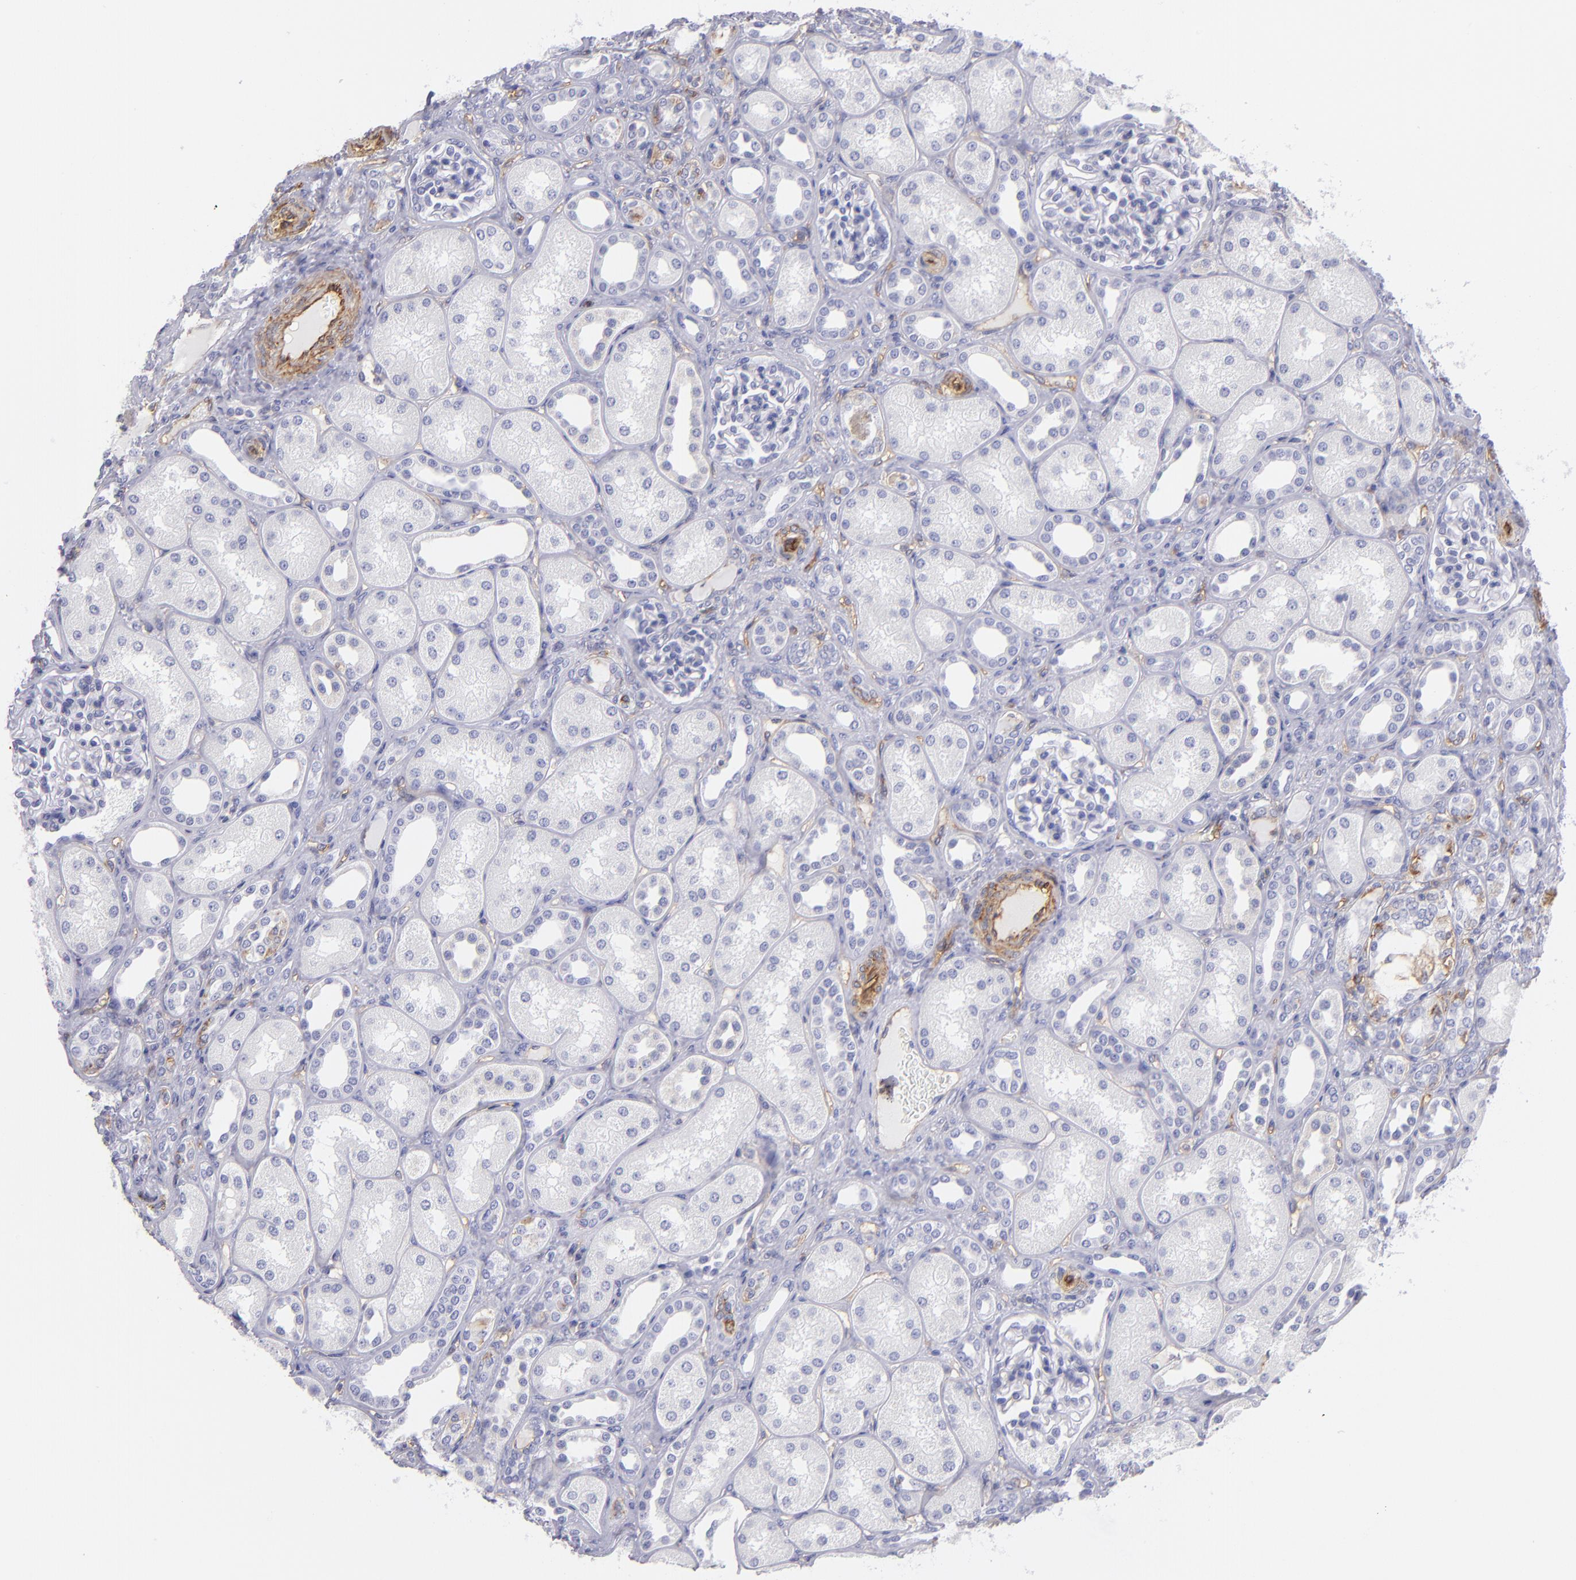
{"staining": {"intensity": "negative", "quantity": "none", "location": "none"}, "tissue": "kidney", "cell_type": "Cells in glomeruli", "image_type": "normal", "snomed": [{"axis": "morphology", "description": "Normal tissue, NOS"}, {"axis": "topography", "description": "Kidney"}], "caption": "This histopathology image is of benign kidney stained with IHC to label a protein in brown with the nuclei are counter-stained blue. There is no positivity in cells in glomeruli. Nuclei are stained in blue.", "gene": "ENTPD1", "patient": {"sex": "male", "age": 7}}